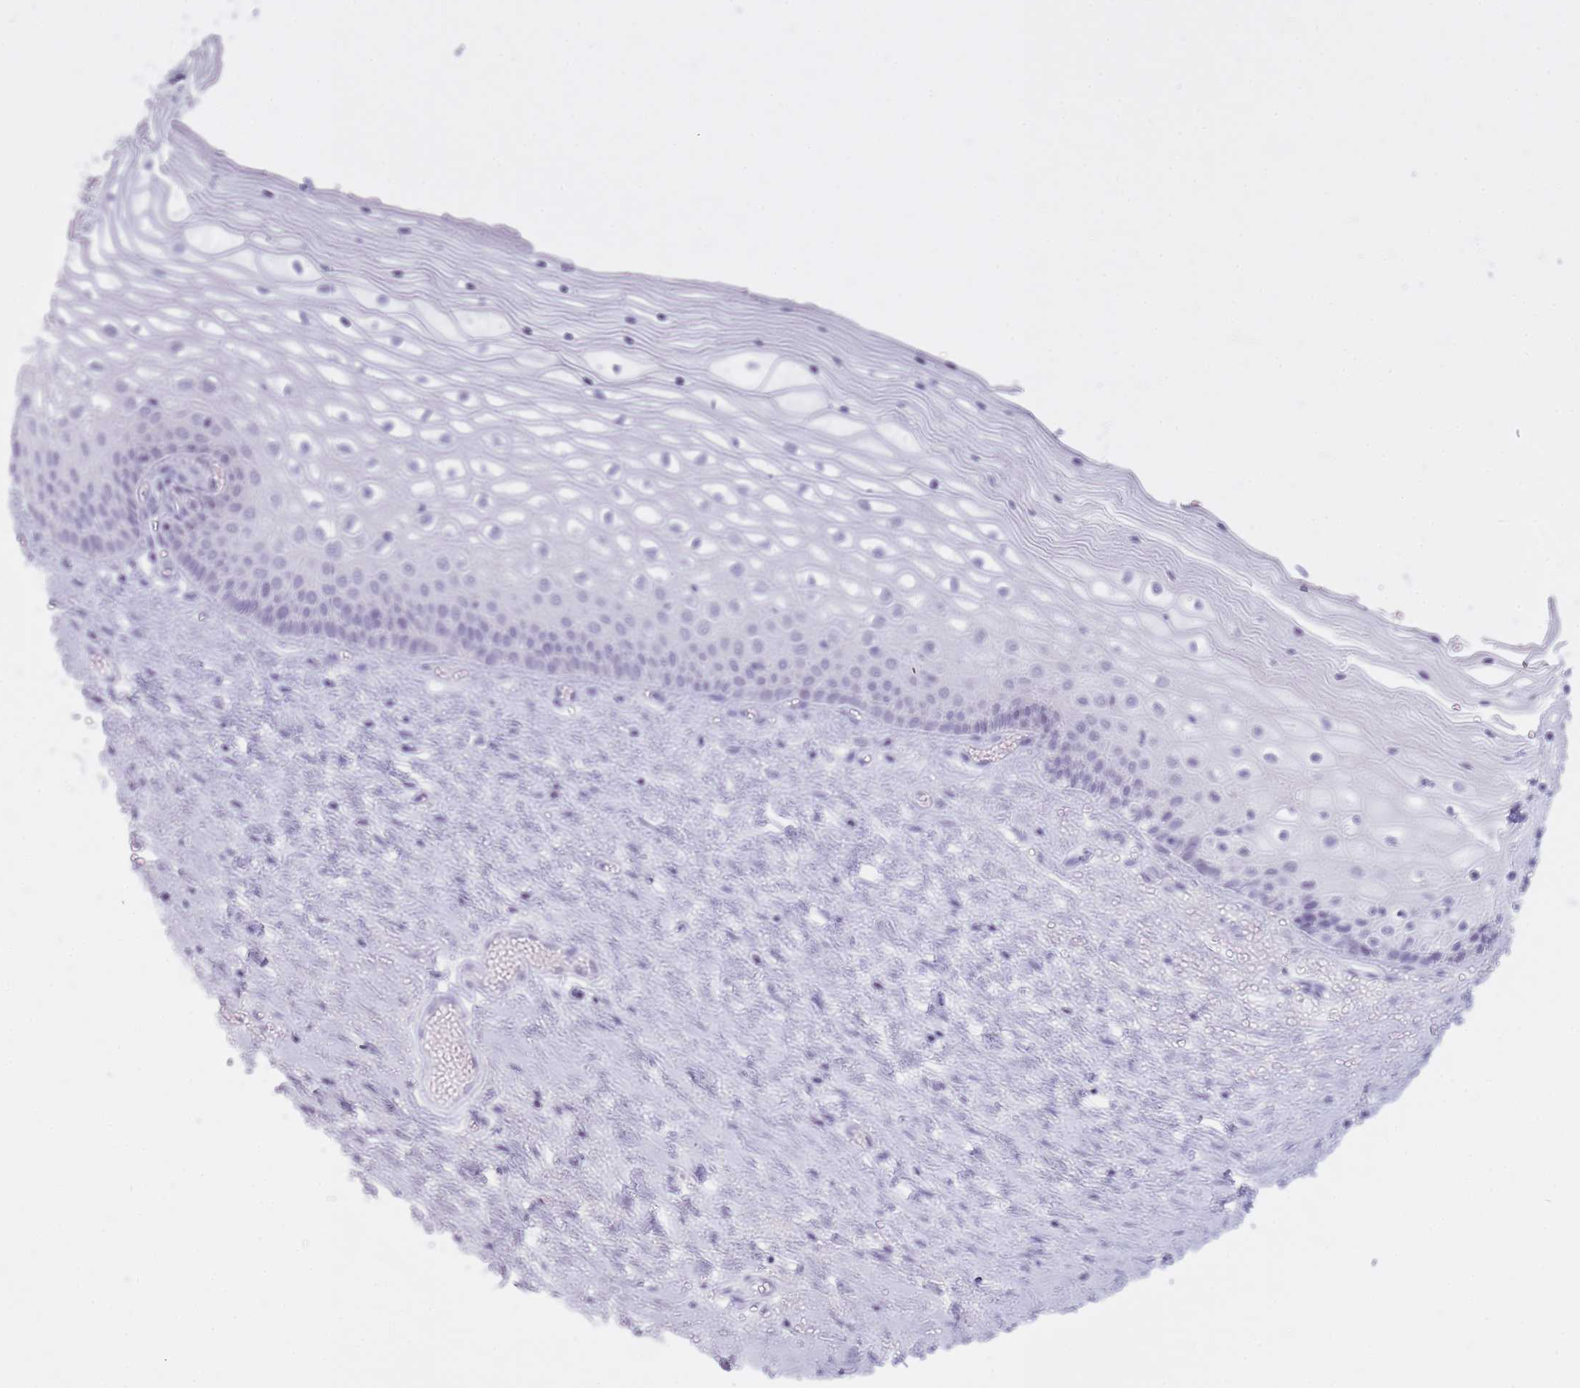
{"staining": {"intensity": "negative", "quantity": "none", "location": "none"}, "tissue": "vagina", "cell_type": "Squamous epithelial cells", "image_type": "normal", "snomed": [{"axis": "morphology", "description": "Normal tissue, NOS"}, {"axis": "topography", "description": "Vagina"}], "caption": "Immunohistochemistry (IHC) of unremarkable human vagina demonstrates no expression in squamous epithelial cells.", "gene": "GOLGA6A", "patient": {"sex": "female", "age": 59}}